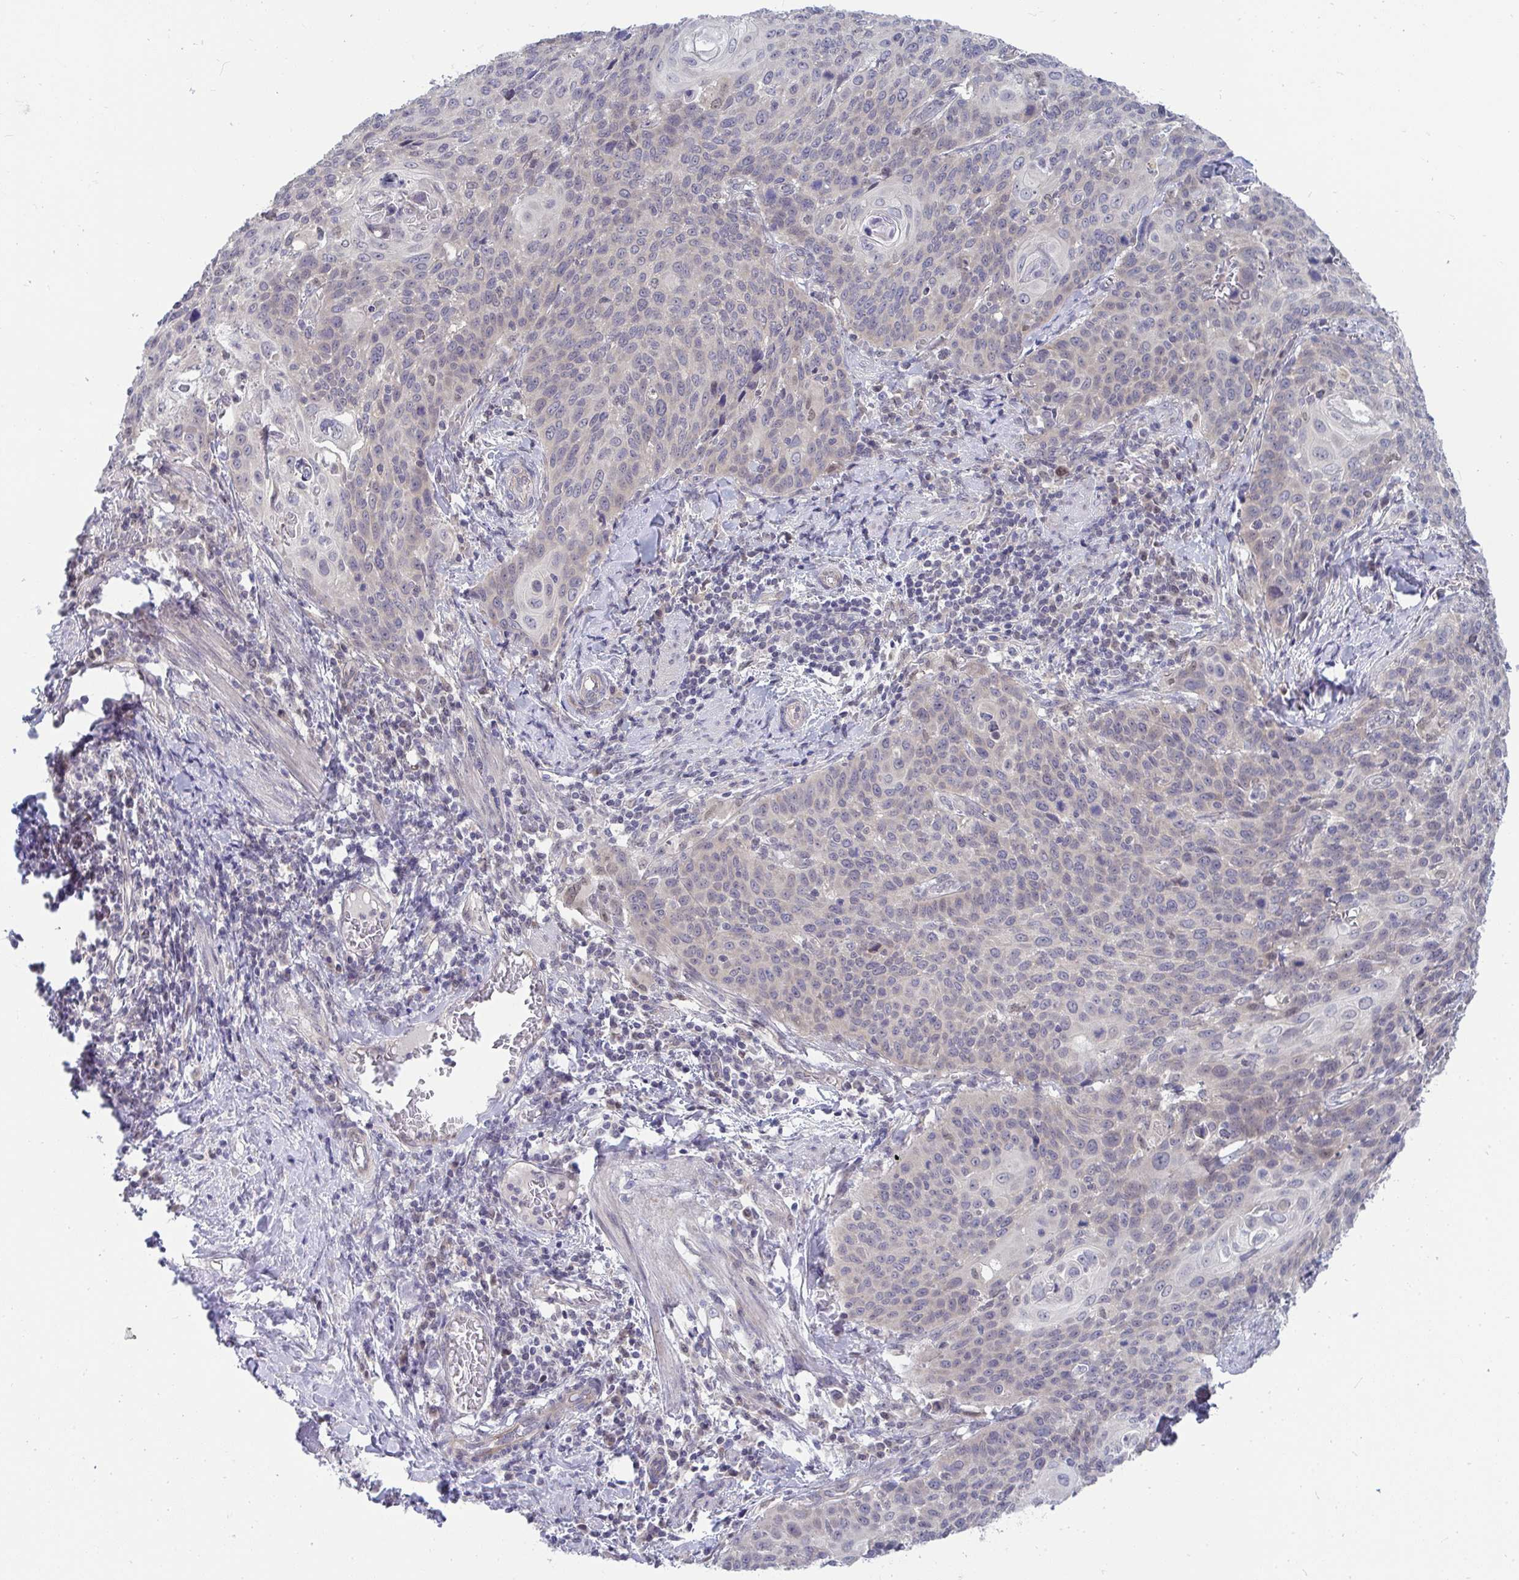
{"staining": {"intensity": "negative", "quantity": "none", "location": "none"}, "tissue": "cervical cancer", "cell_type": "Tumor cells", "image_type": "cancer", "snomed": [{"axis": "morphology", "description": "Squamous cell carcinoma, NOS"}, {"axis": "topography", "description": "Cervix"}], "caption": "Photomicrograph shows no protein positivity in tumor cells of squamous cell carcinoma (cervical) tissue.", "gene": "MROH8", "patient": {"sex": "female", "age": 65}}